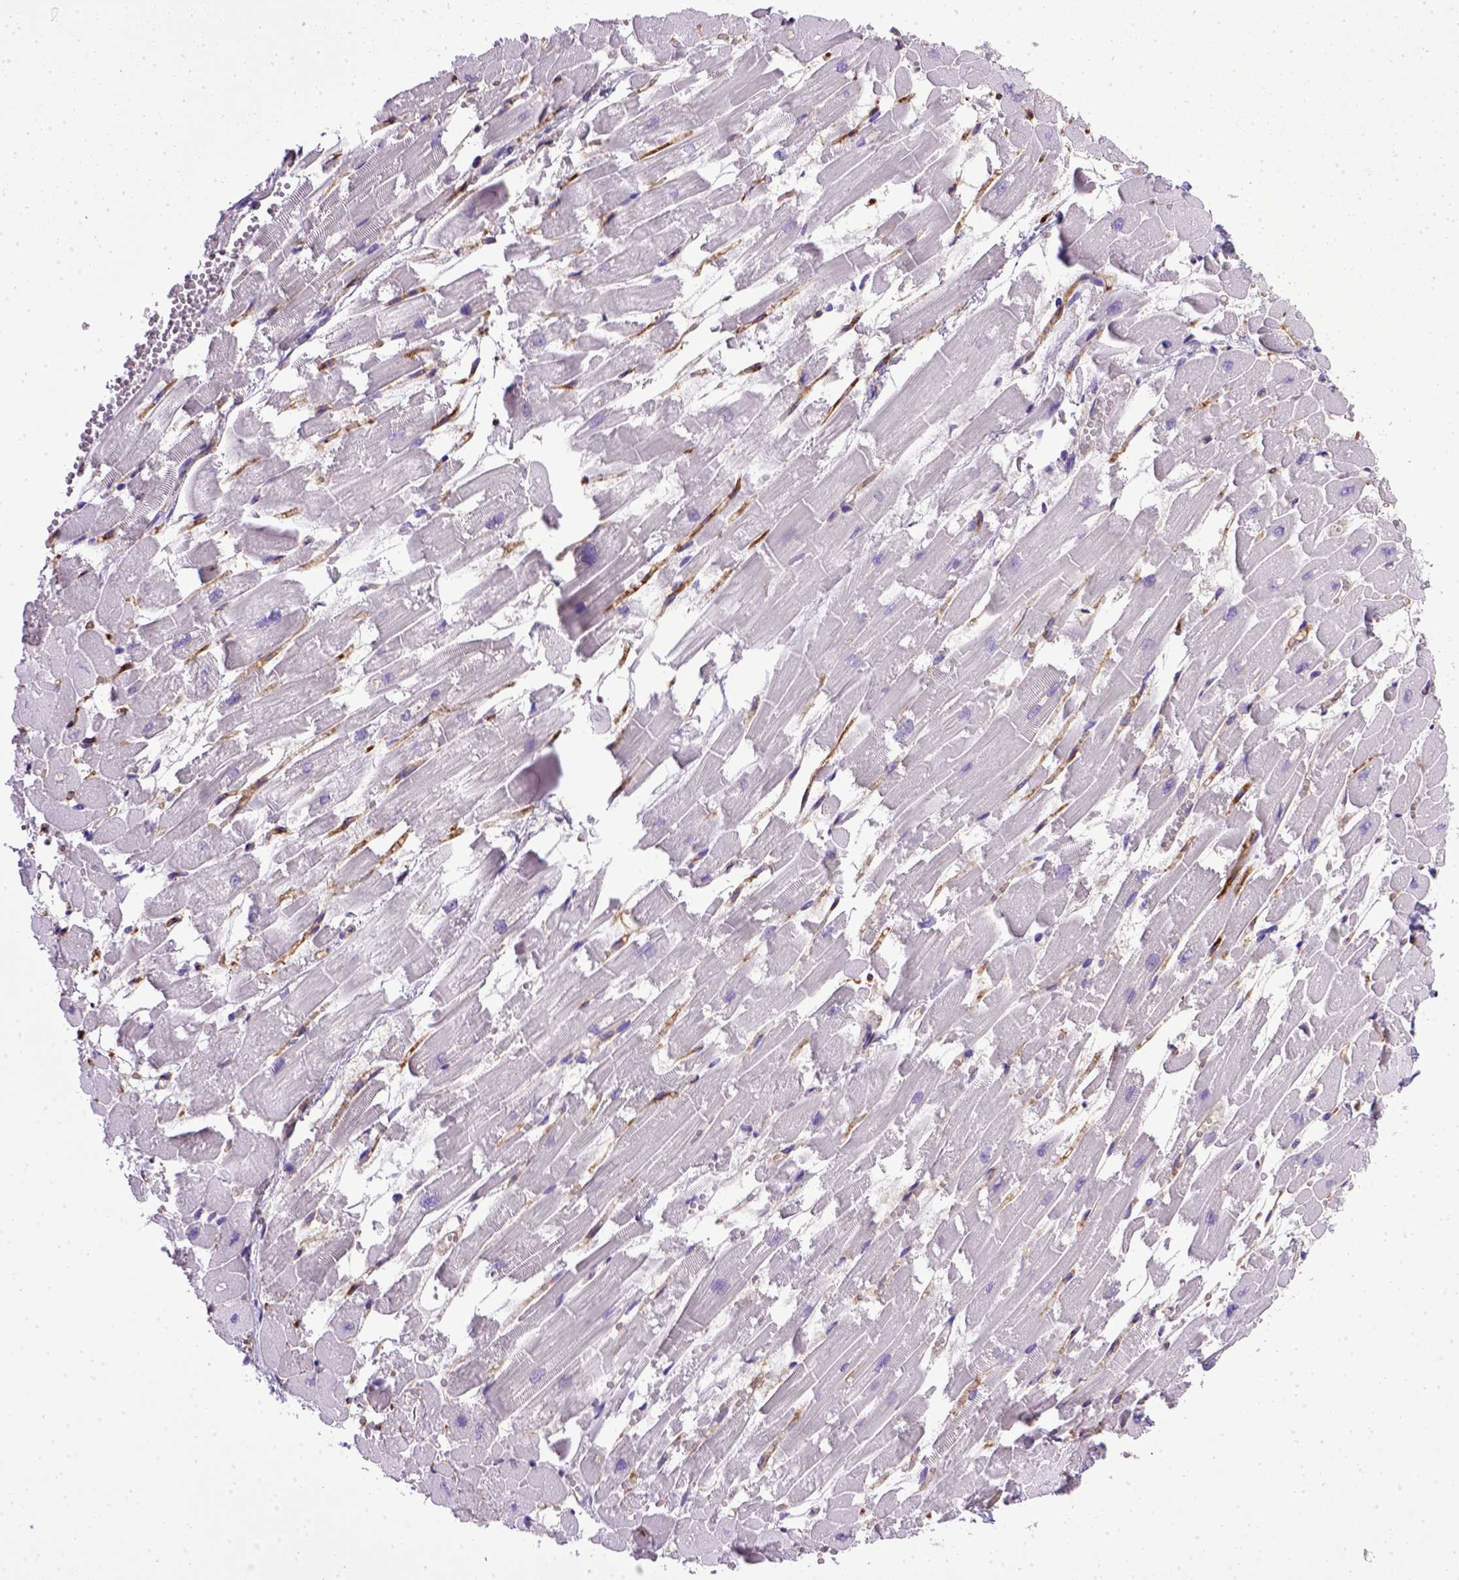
{"staining": {"intensity": "negative", "quantity": "none", "location": "none"}, "tissue": "heart muscle", "cell_type": "Cardiomyocytes", "image_type": "normal", "snomed": [{"axis": "morphology", "description": "Normal tissue, NOS"}, {"axis": "topography", "description": "Heart"}], "caption": "Heart muscle stained for a protein using immunohistochemistry (IHC) demonstrates no expression cardiomyocytes.", "gene": "ENG", "patient": {"sex": "female", "age": 52}}